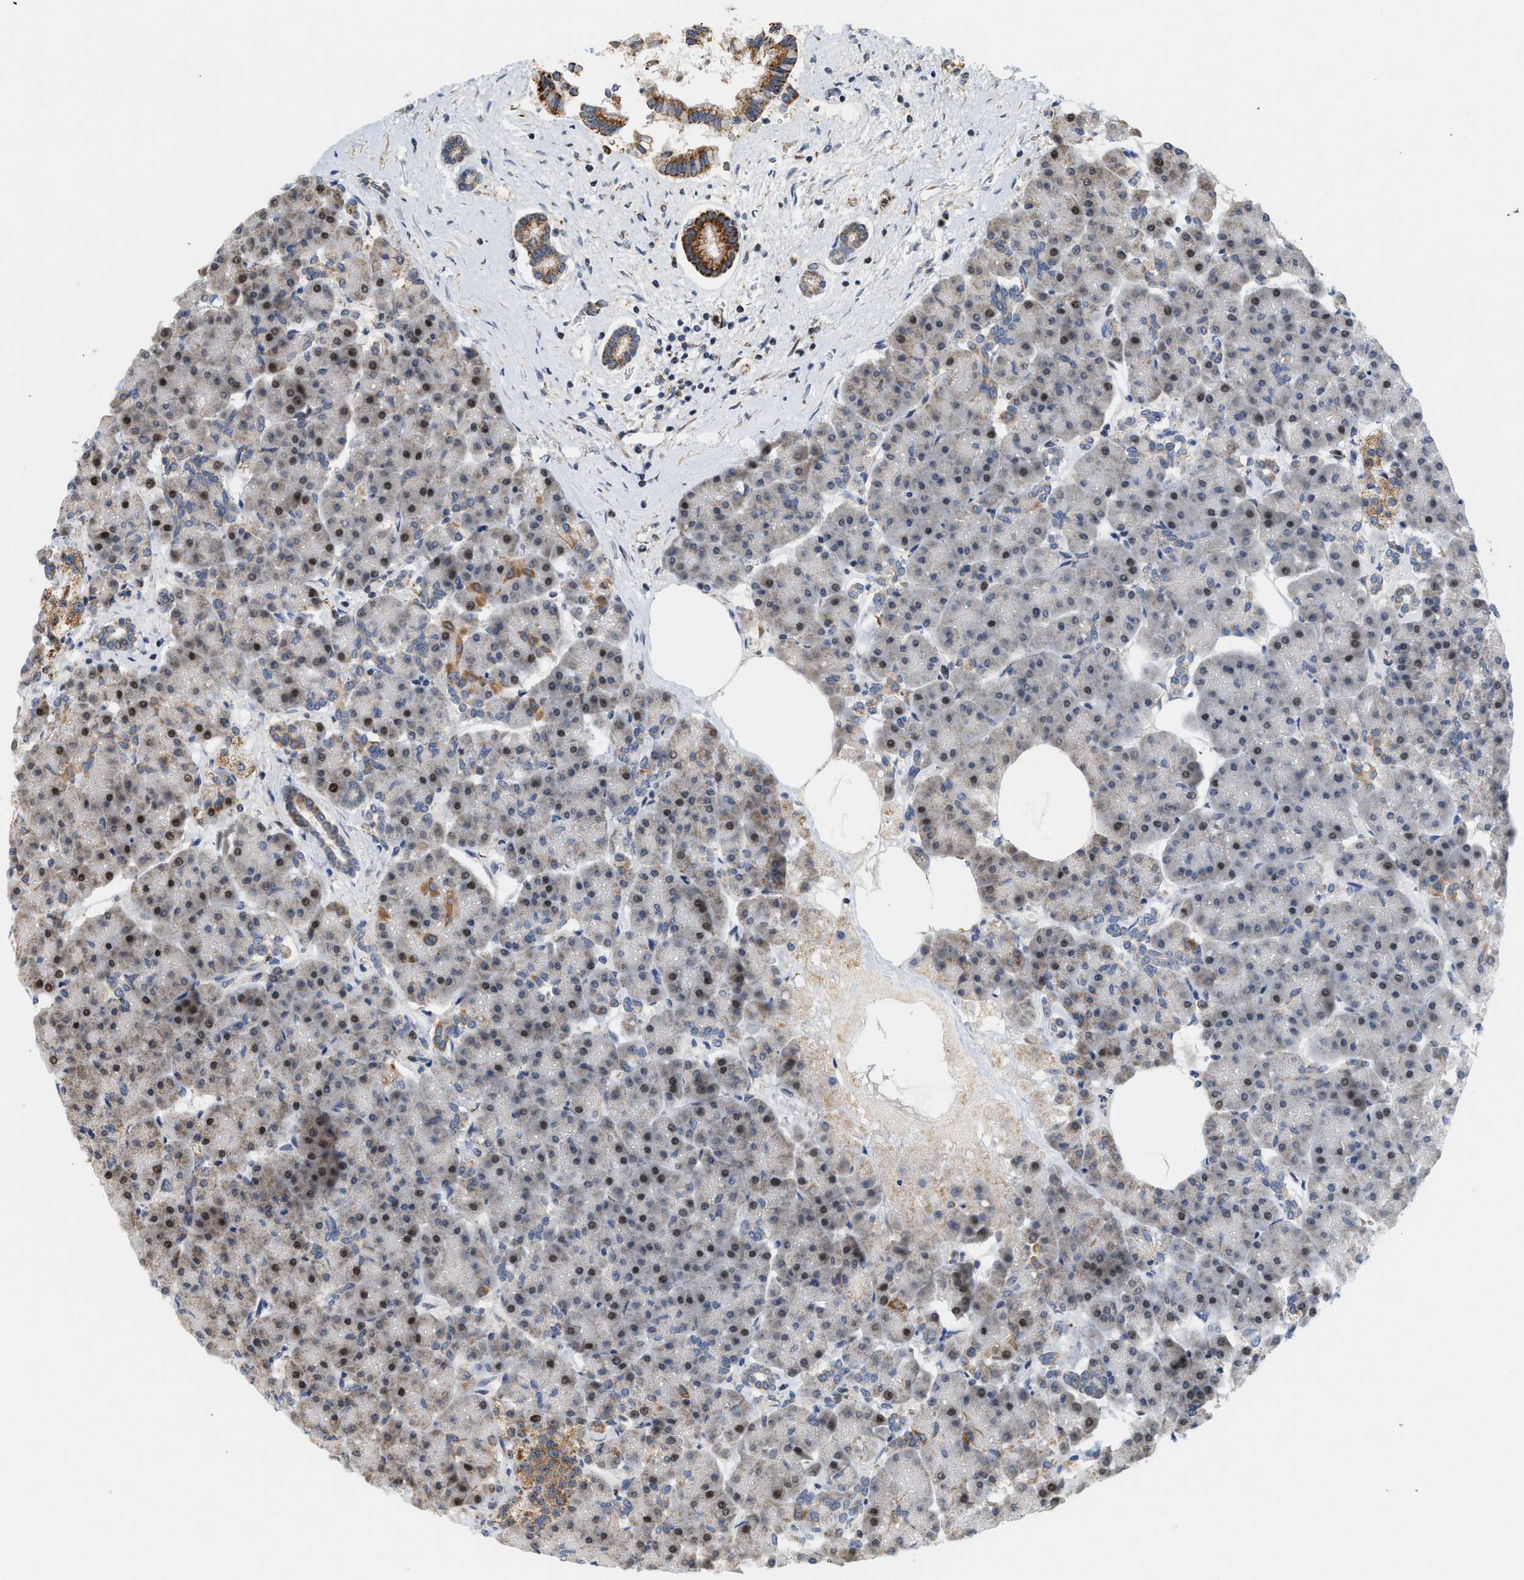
{"staining": {"intensity": "moderate", "quantity": "<25%", "location": "cytoplasmic/membranous"}, "tissue": "pancreas", "cell_type": "Exocrine glandular cells", "image_type": "normal", "snomed": [{"axis": "morphology", "description": "Normal tissue, NOS"}, {"axis": "topography", "description": "Pancreas"}], "caption": "A brown stain shows moderate cytoplasmic/membranous expression of a protein in exocrine glandular cells of unremarkable human pancreas. Ihc stains the protein in brown and the nuclei are stained blue.", "gene": "MCU", "patient": {"sex": "female", "age": 70}}